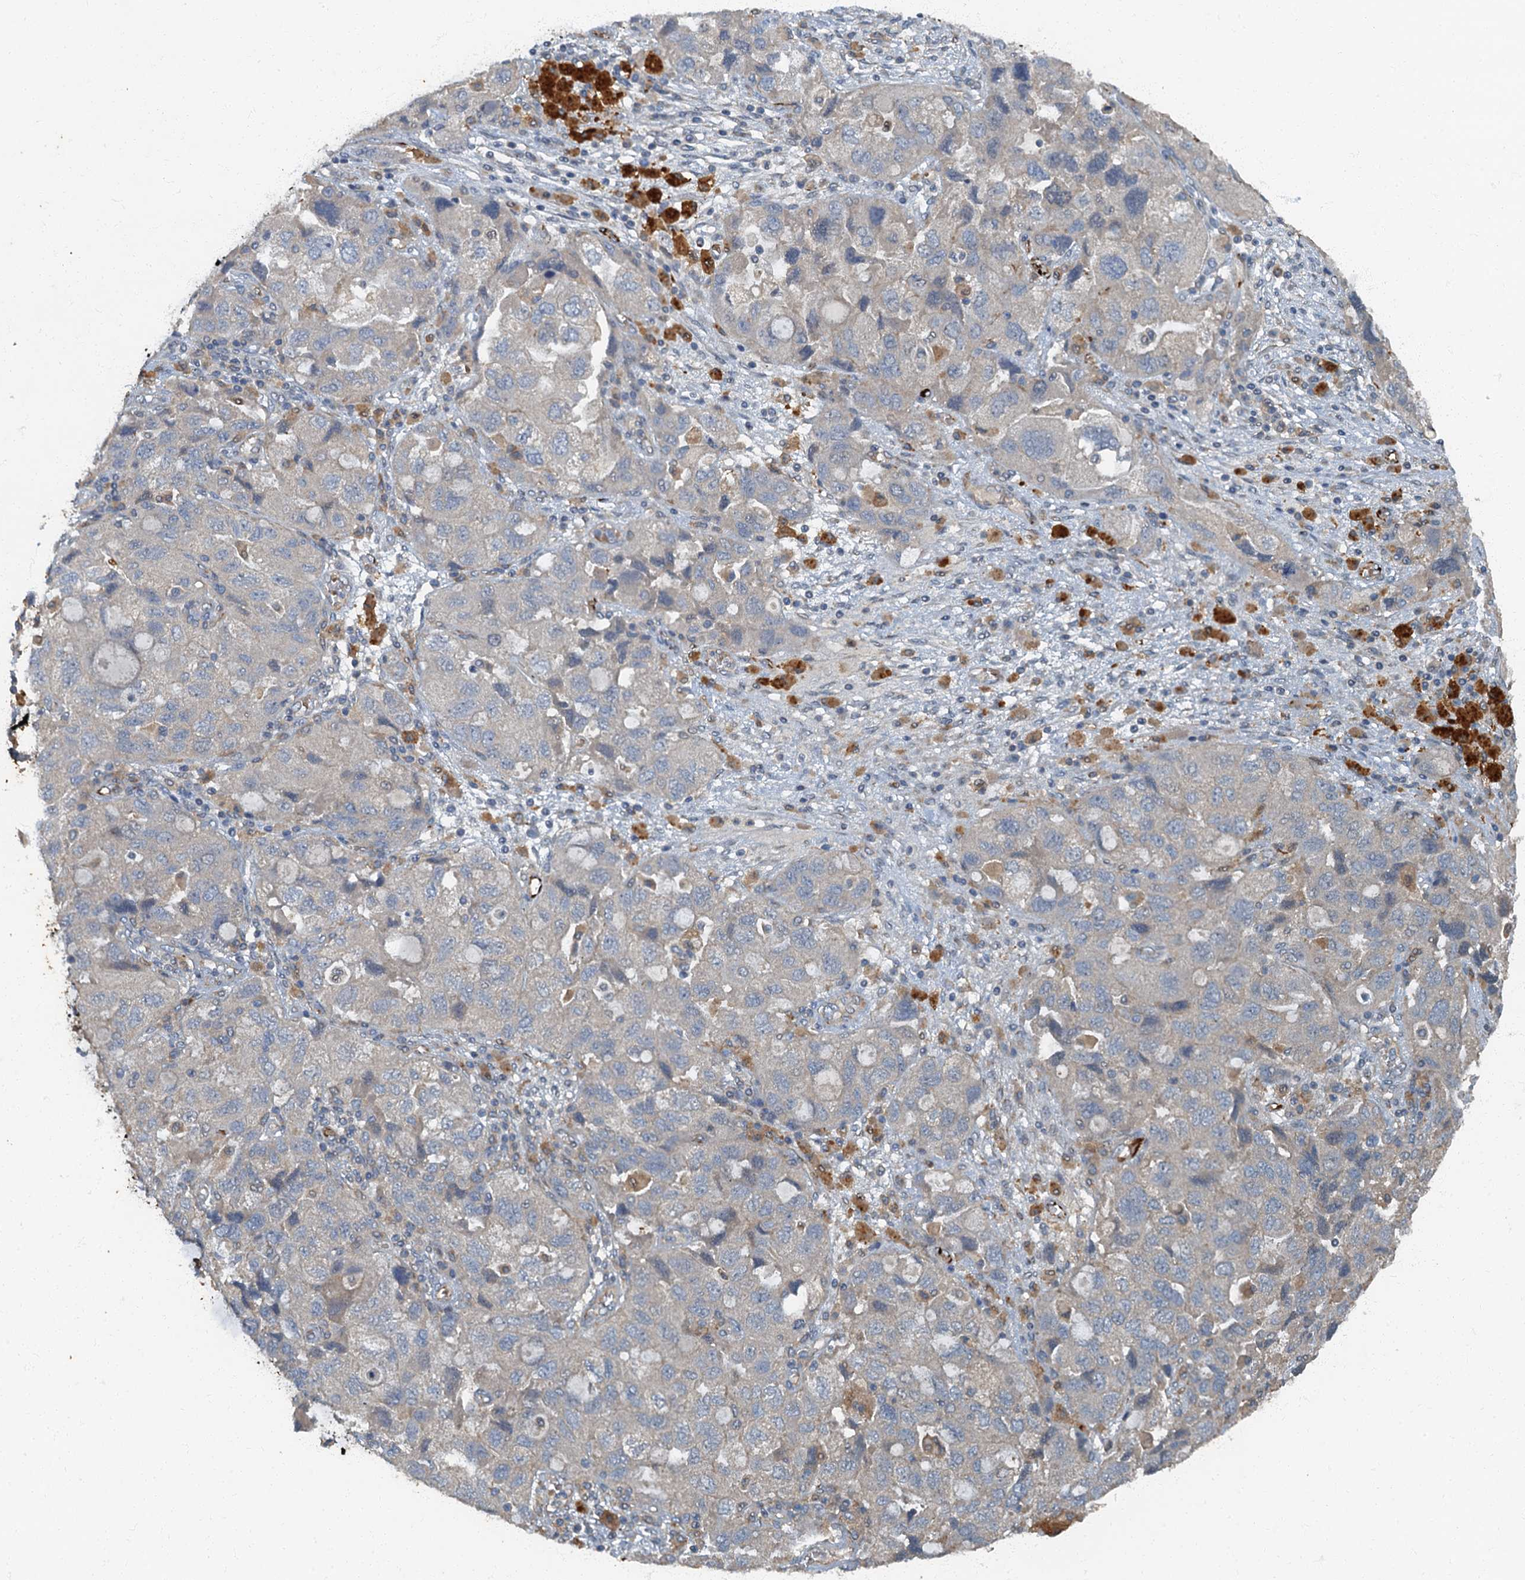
{"staining": {"intensity": "negative", "quantity": "none", "location": "none"}, "tissue": "ovarian cancer", "cell_type": "Tumor cells", "image_type": "cancer", "snomed": [{"axis": "morphology", "description": "Carcinoma, NOS"}, {"axis": "morphology", "description": "Cystadenocarcinoma, serous, NOS"}, {"axis": "topography", "description": "Ovary"}], "caption": "Photomicrograph shows no significant protein expression in tumor cells of ovarian cancer.", "gene": "ARL11", "patient": {"sex": "female", "age": 69}}